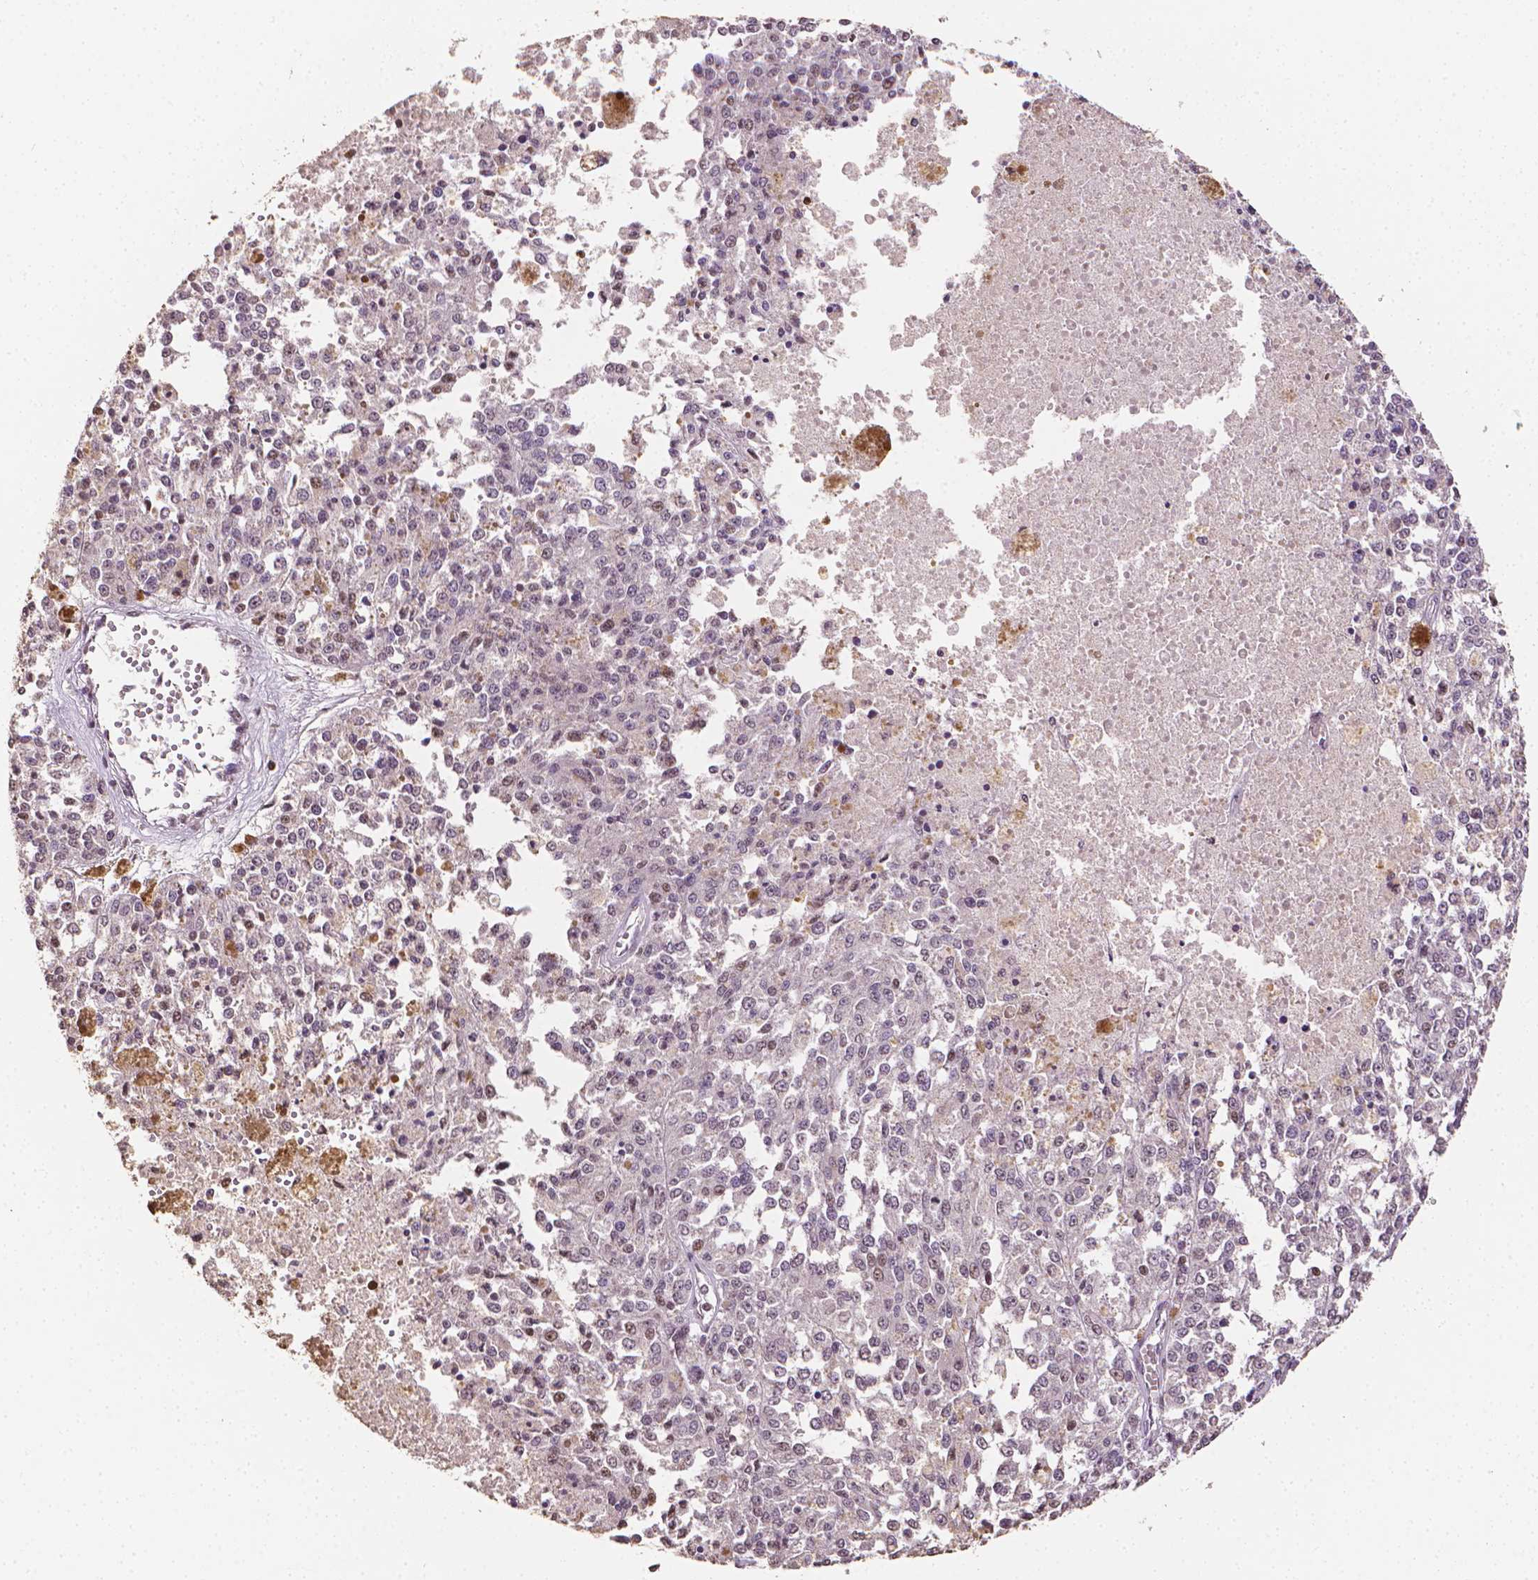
{"staining": {"intensity": "negative", "quantity": "none", "location": "none"}, "tissue": "melanoma", "cell_type": "Tumor cells", "image_type": "cancer", "snomed": [{"axis": "morphology", "description": "Malignant melanoma, Metastatic site"}, {"axis": "topography", "description": "Lymph node"}], "caption": "Tumor cells show no significant protein staining in malignant melanoma (metastatic site).", "gene": "DCN", "patient": {"sex": "female", "age": 64}}